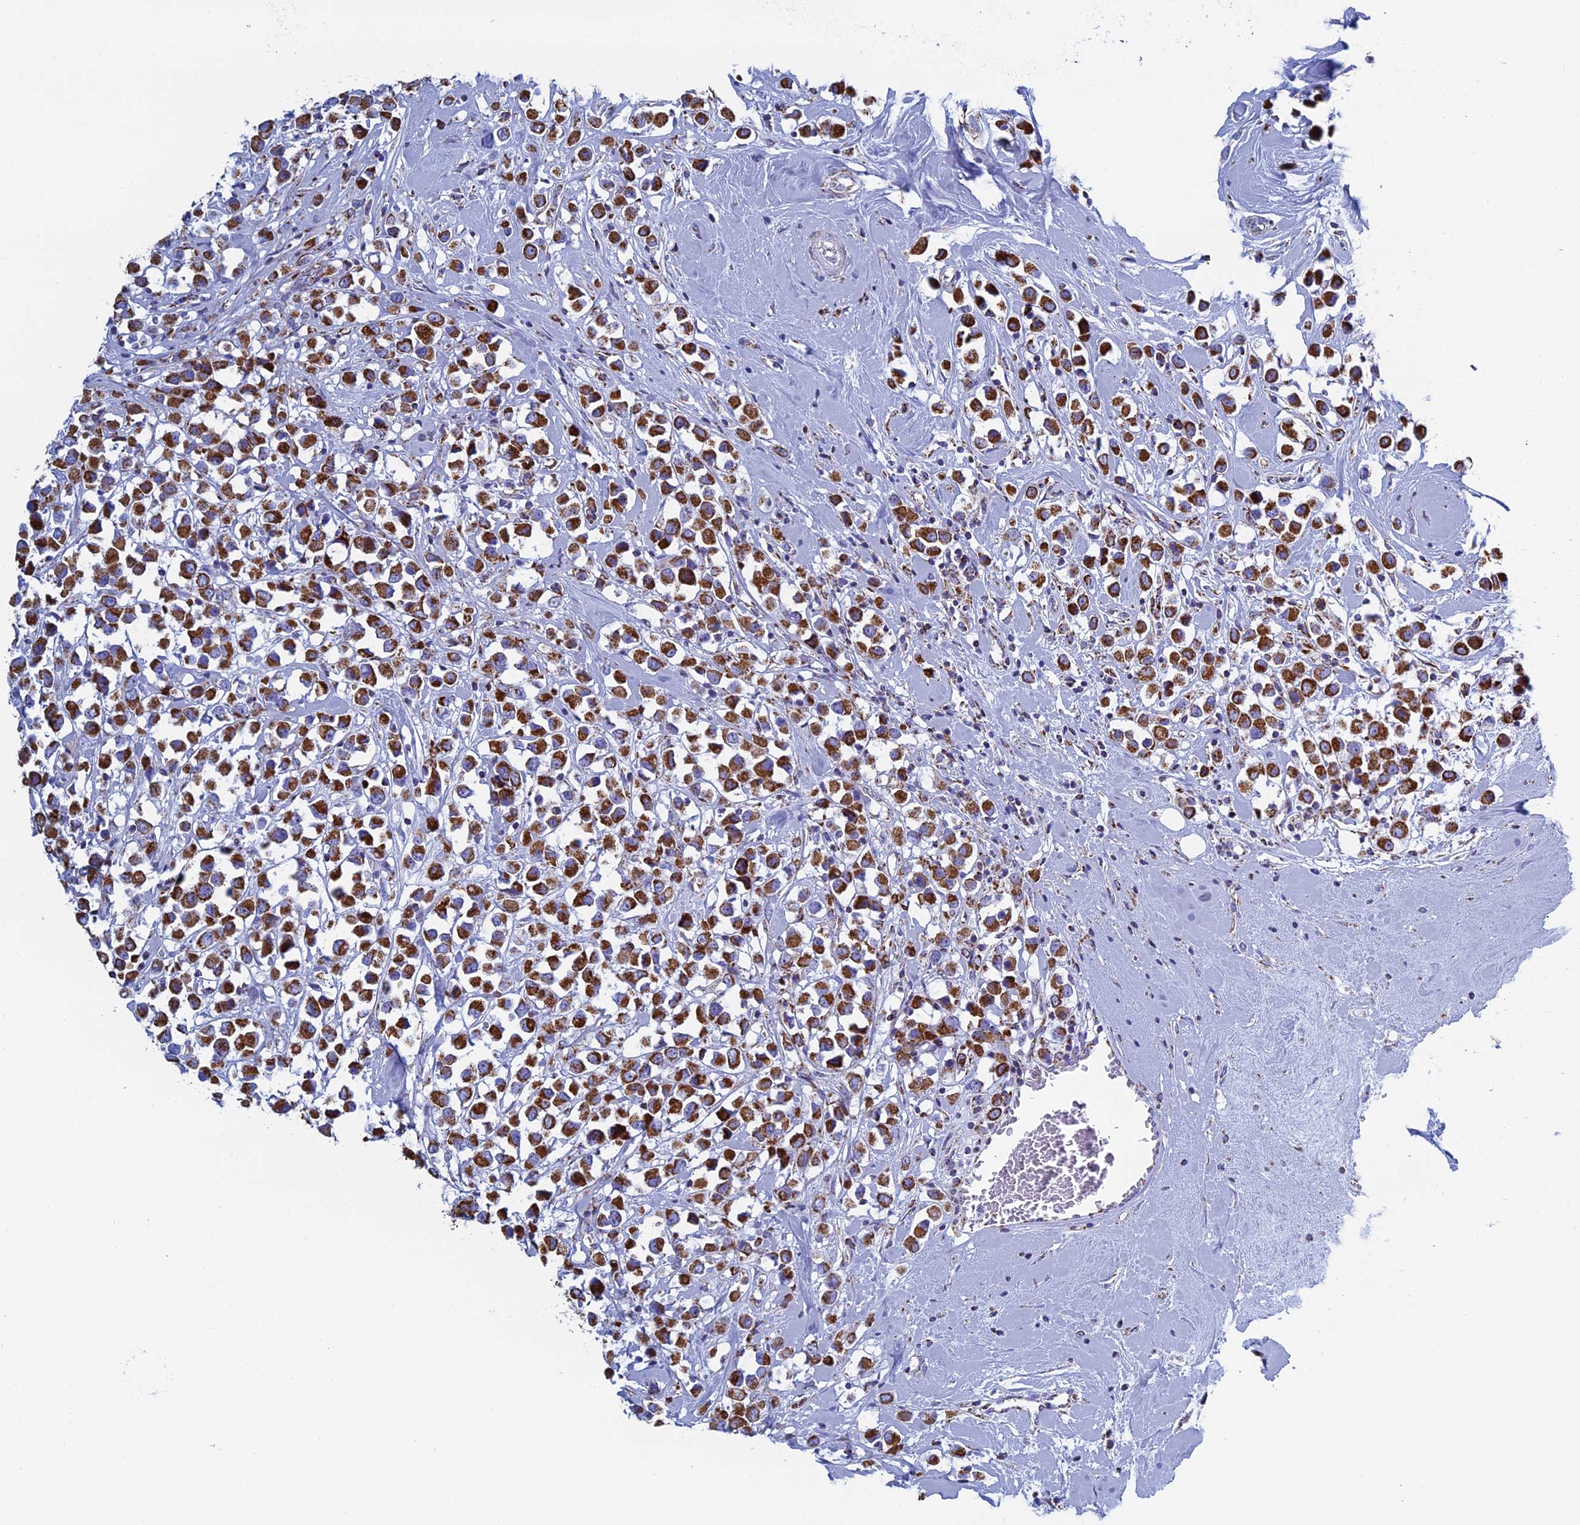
{"staining": {"intensity": "strong", "quantity": ">75%", "location": "cytoplasmic/membranous"}, "tissue": "breast cancer", "cell_type": "Tumor cells", "image_type": "cancer", "snomed": [{"axis": "morphology", "description": "Duct carcinoma"}, {"axis": "topography", "description": "Breast"}], "caption": "Protein staining of intraductal carcinoma (breast) tissue demonstrates strong cytoplasmic/membranous positivity in about >75% of tumor cells.", "gene": "UQCRFS1", "patient": {"sex": "female", "age": 61}}